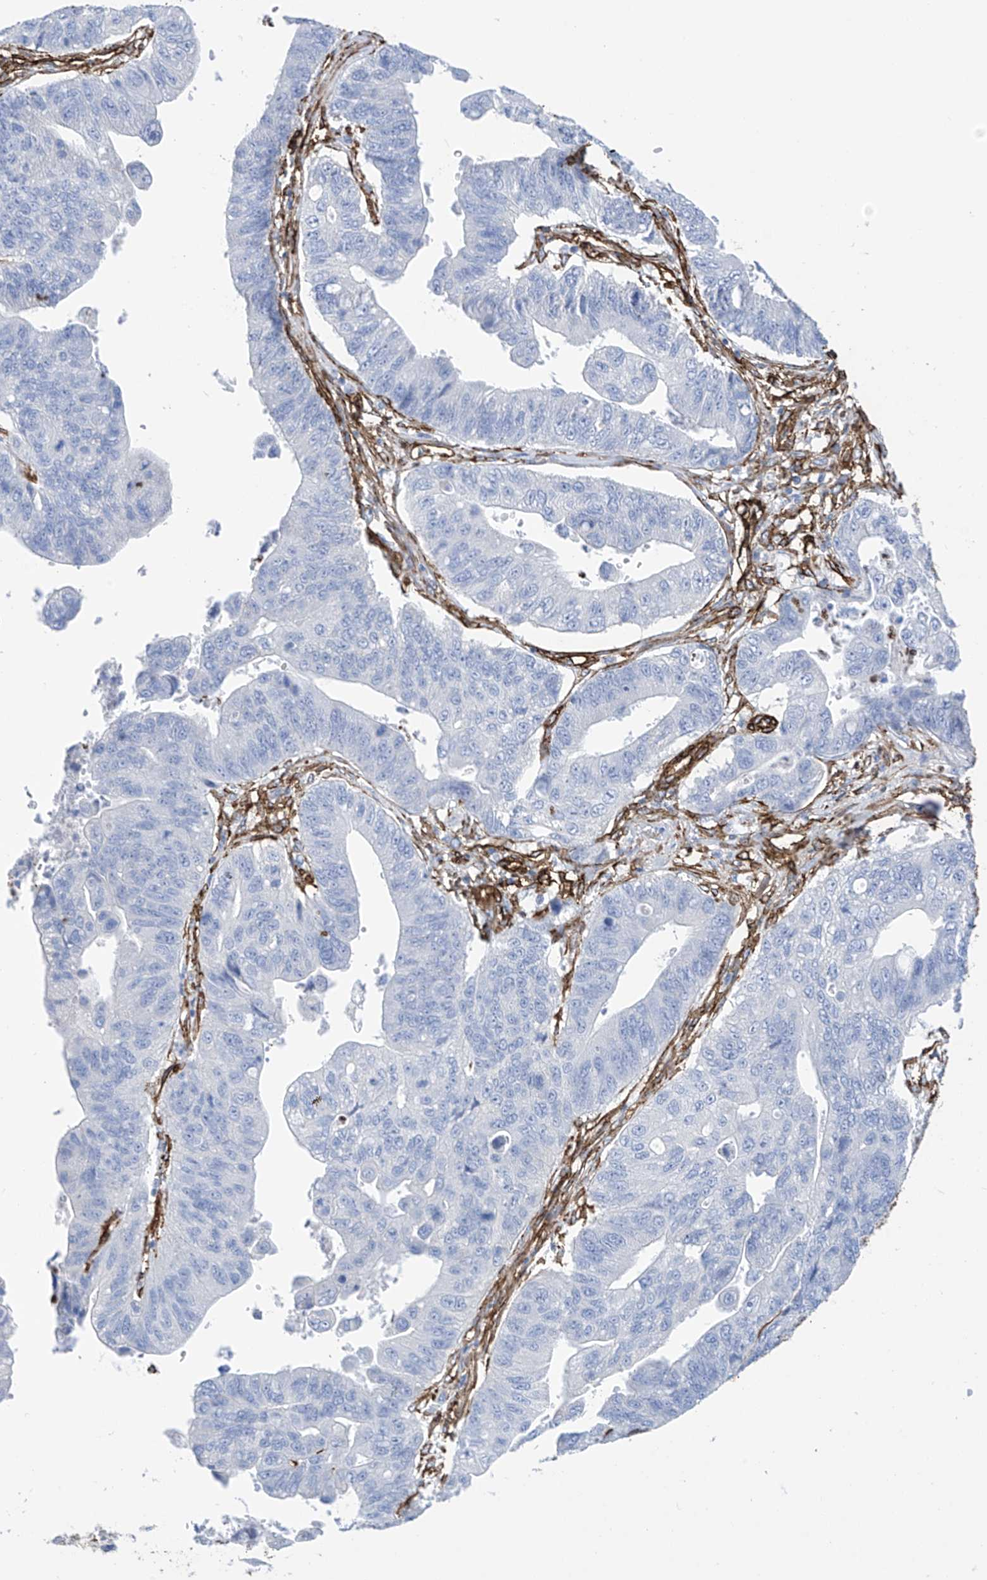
{"staining": {"intensity": "negative", "quantity": "none", "location": "none"}, "tissue": "stomach cancer", "cell_type": "Tumor cells", "image_type": "cancer", "snomed": [{"axis": "morphology", "description": "Adenocarcinoma, NOS"}, {"axis": "topography", "description": "Stomach"}], "caption": "Histopathology image shows no significant protein positivity in tumor cells of stomach cancer (adenocarcinoma).", "gene": "UBTD1", "patient": {"sex": "male", "age": 59}}